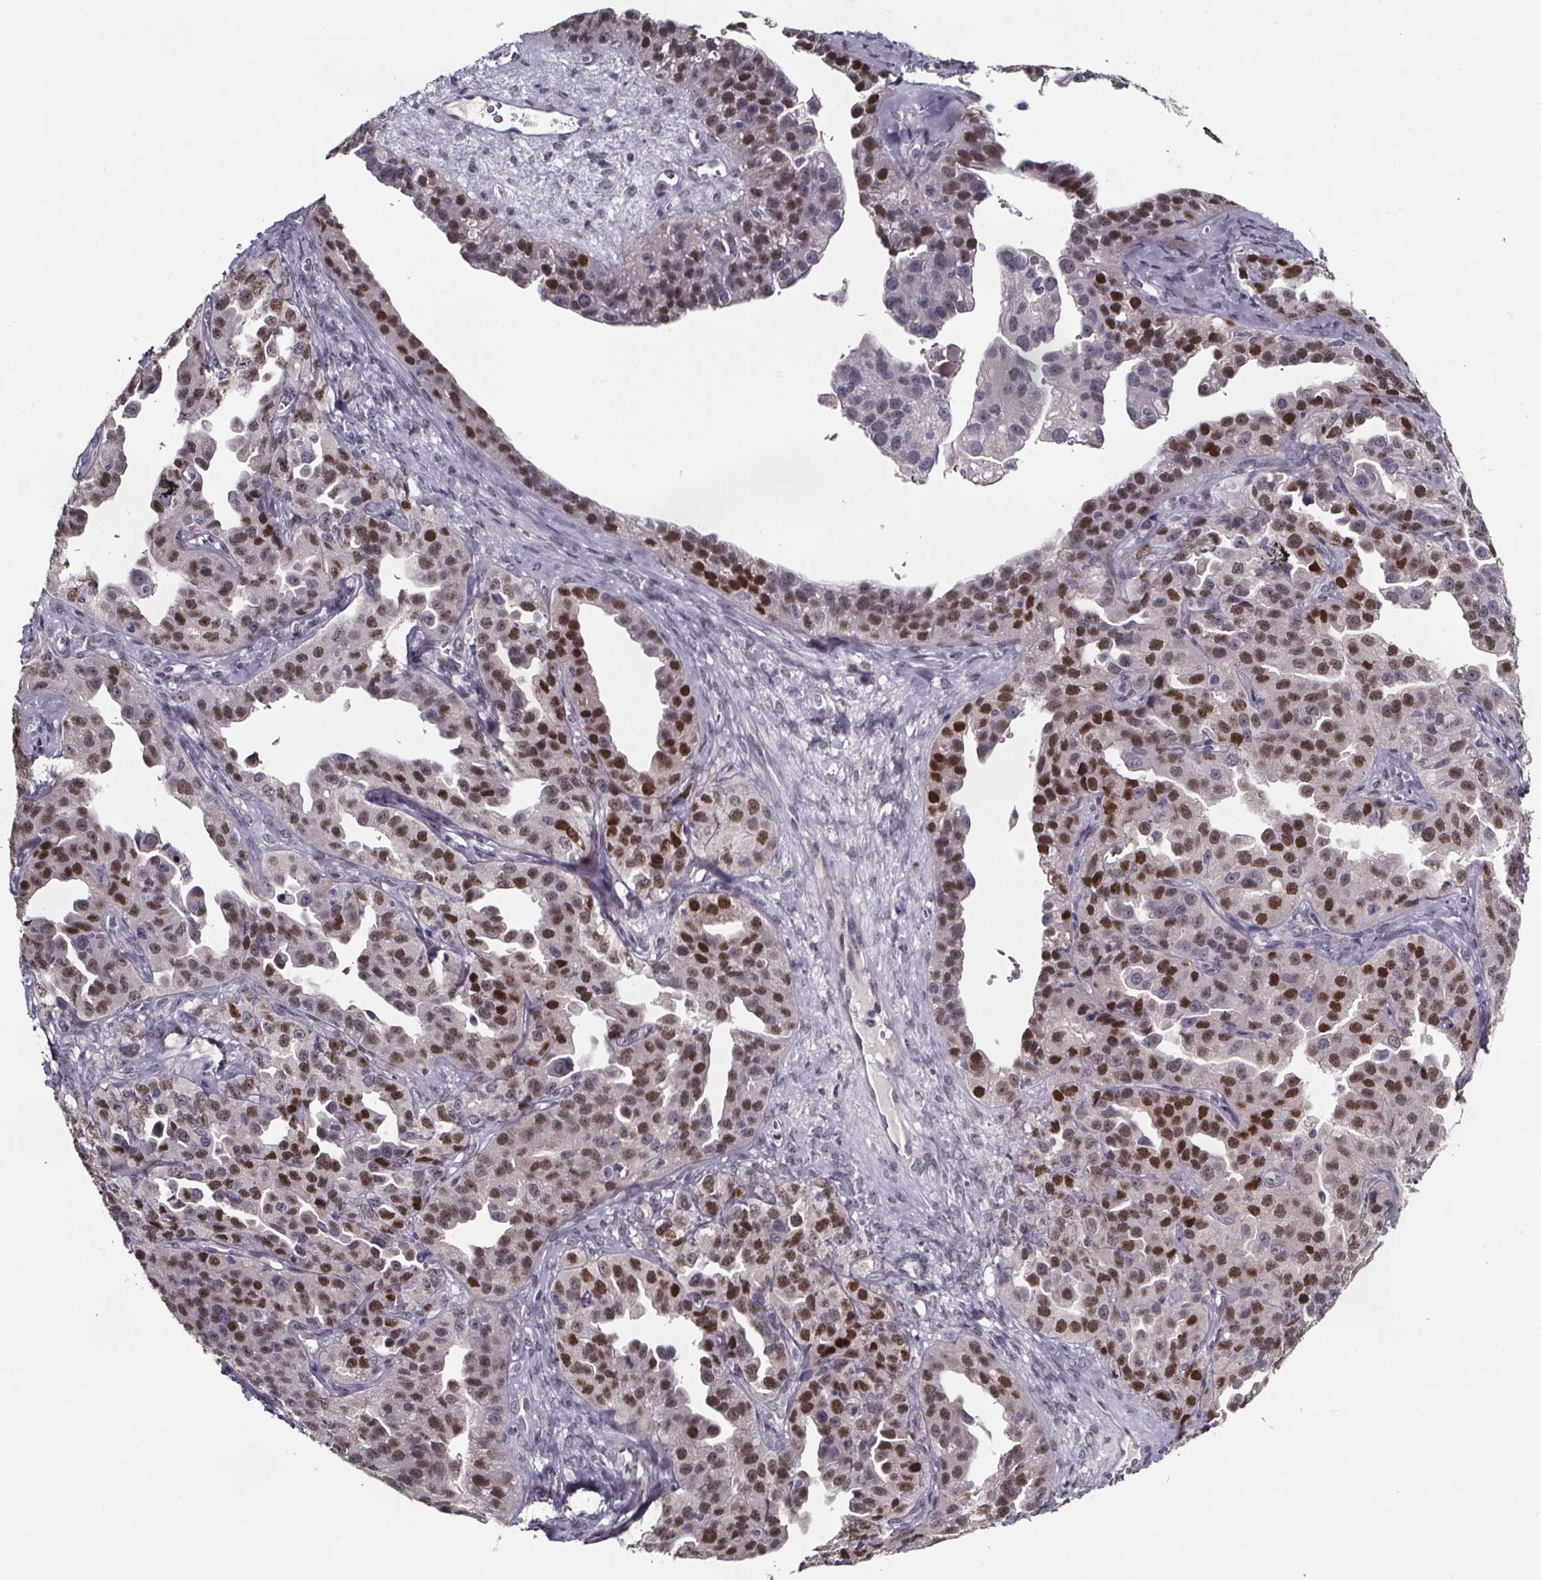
{"staining": {"intensity": "strong", "quantity": "25%-75%", "location": "nuclear"}, "tissue": "ovarian cancer", "cell_type": "Tumor cells", "image_type": "cancer", "snomed": [{"axis": "morphology", "description": "Cystadenocarcinoma, serous, NOS"}, {"axis": "topography", "description": "Ovary"}], "caption": "Protein expression analysis of human ovarian cancer (serous cystadenocarcinoma) reveals strong nuclear positivity in about 25%-75% of tumor cells.", "gene": "AR", "patient": {"sex": "female", "age": 75}}